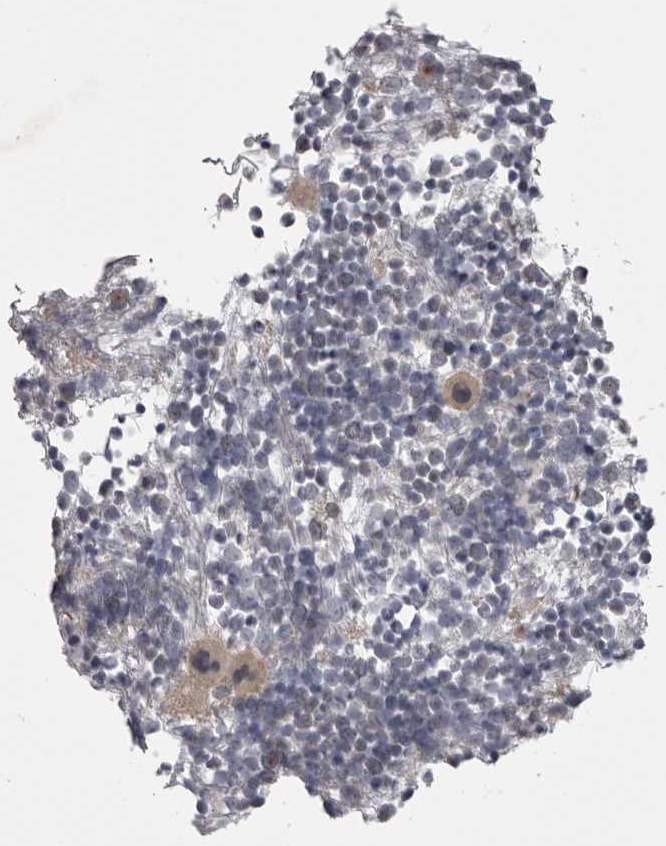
{"staining": {"intensity": "weak", "quantity": "<25%", "location": "cytoplasmic/membranous"}, "tissue": "bone marrow", "cell_type": "Hematopoietic cells", "image_type": "normal", "snomed": [{"axis": "morphology", "description": "Normal tissue, NOS"}, {"axis": "morphology", "description": "Inflammation, NOS"}, {"axis": "topography", "description": "Bone marrow"}], "caption": "Immunohistochemistry photomicrograph of normal human bone marrow stained for a protein (brown), which reveals no staining in hematopoietic cells.", "gene": "EPHA10", "patient": {"sex": "male", "age": 1}}